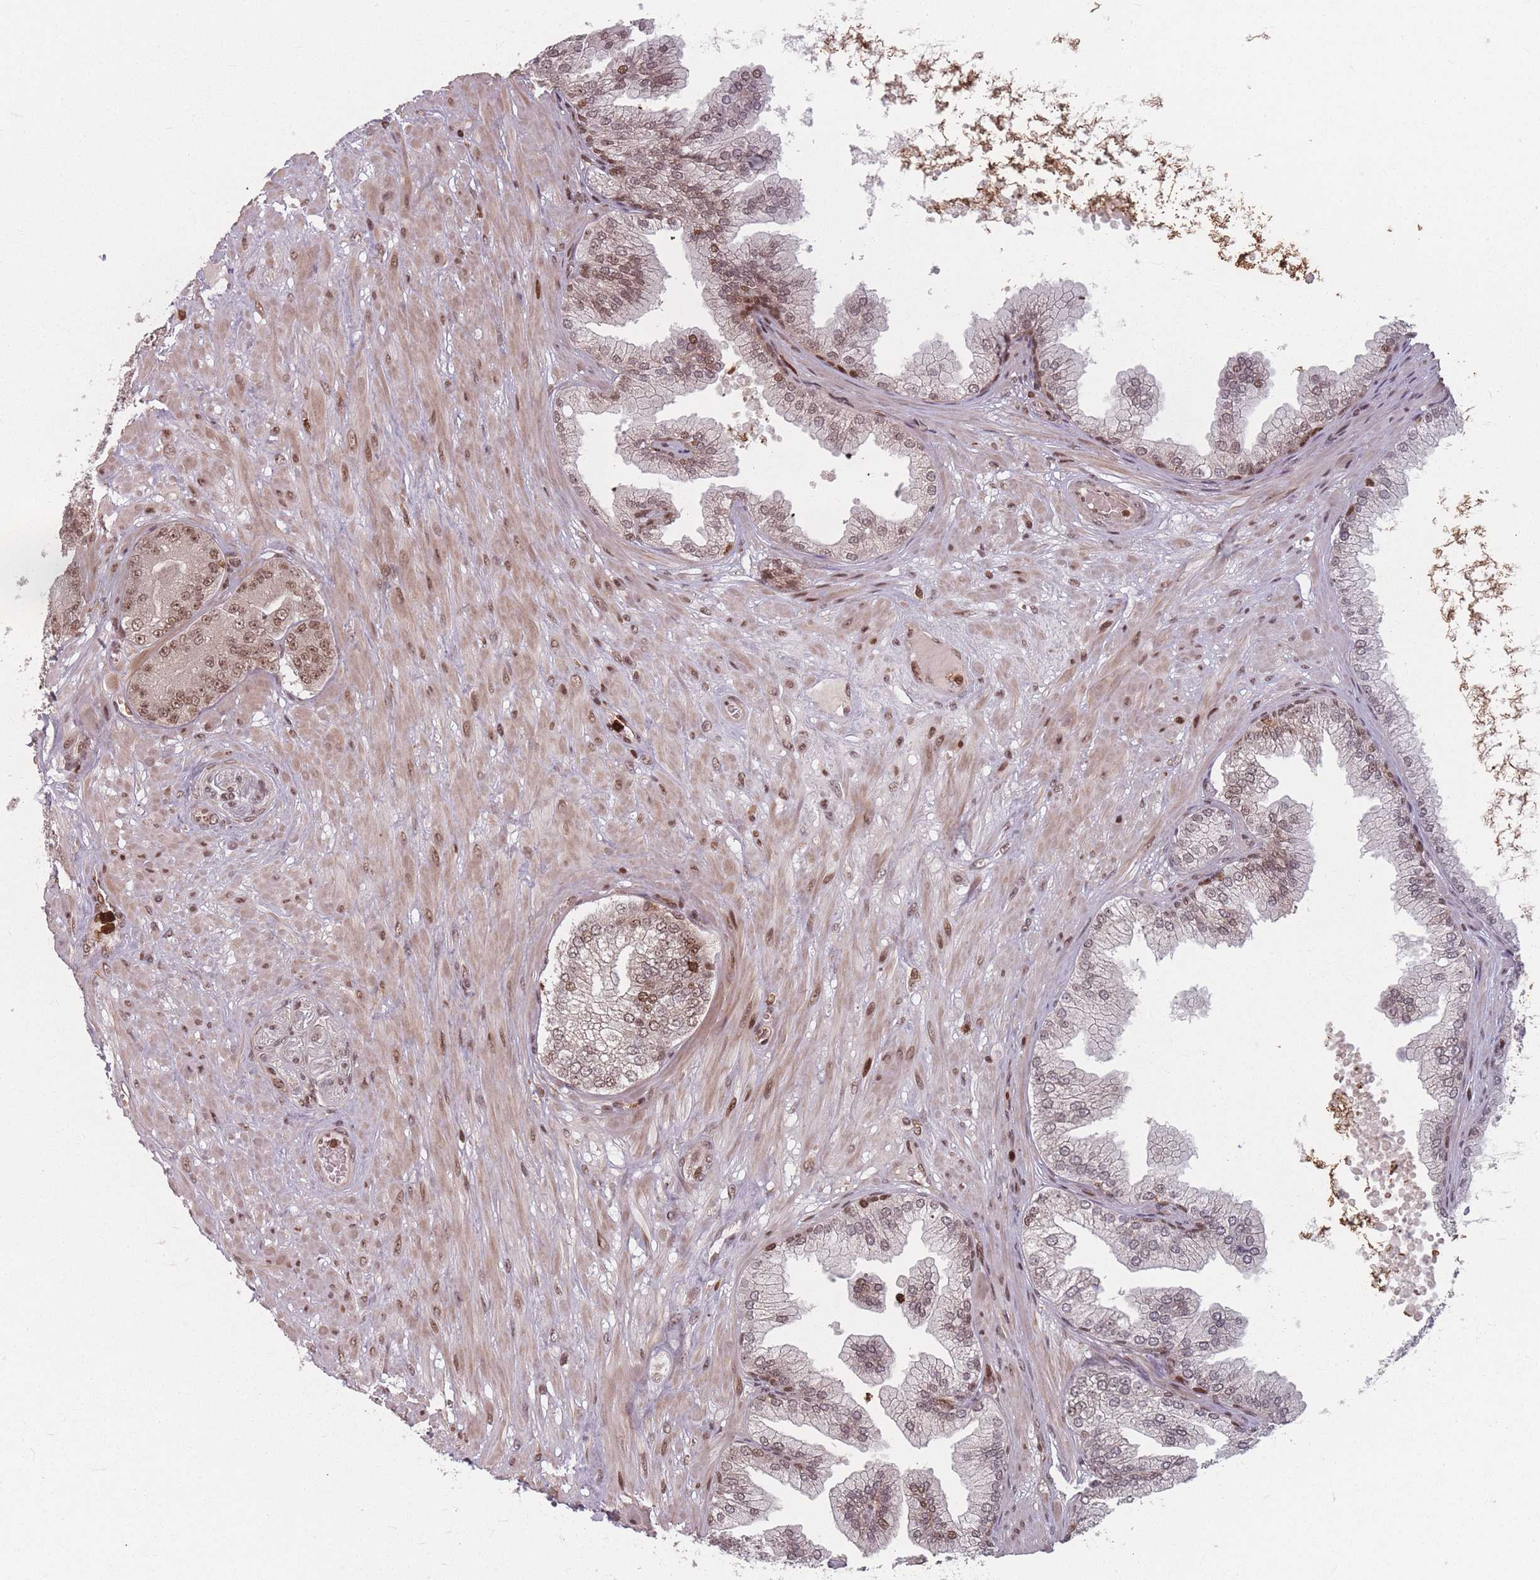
{"staining": {"intensity": "moderate", "quantity": ">75%", "location": "nuclear"}, "tissue": "prostate cancer", "cell_type": "Tumor cells", "image_type": "cancer", "snomed": [{"axis": "morphology", "description": "Adenocarcinoma, Low grade"}, {"axis": "topography", "description": "Prostate"}], "caption": "A high-resolution photomicrograph shows IHC staining of prostate cancer (low-grade adenocarcinoma), which demonstrates moderate nuclear staining in about >75% of tumor cells.", "gene": "WDR55", "patient": {"sex": "male", "age": 63}}